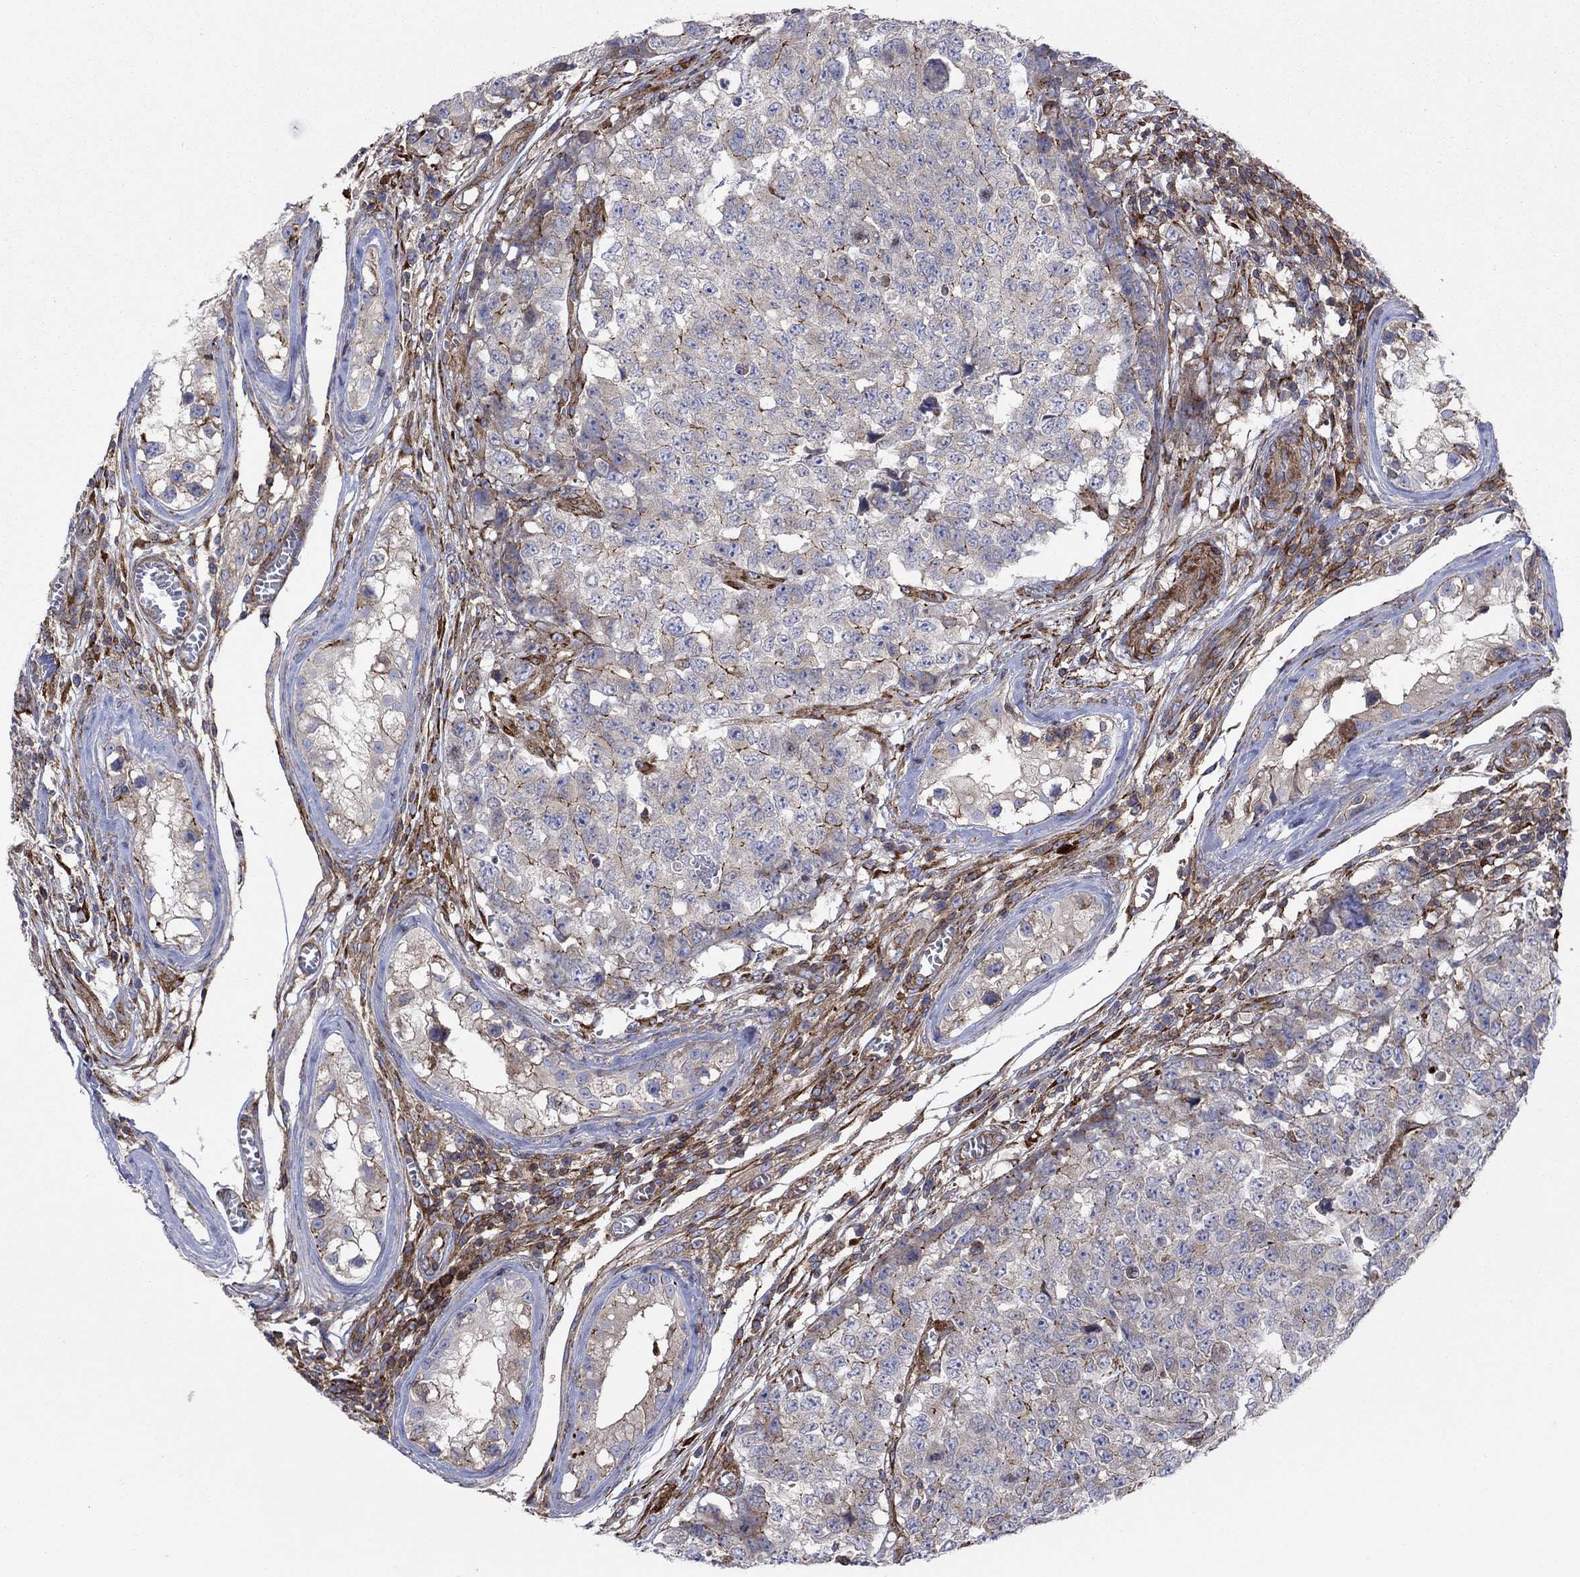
{"staining": {"intensity": "strong", "quantity": "<25%", "location": "cytoplasmic/membranous"}, "tissue": "testis cancer", "cell_type": "Tumor cells", "image_type": "cancer", "snomed": [{"axis": "morphology", "description": "Carcinoma, Embryonal, NOS"}, {"axis": "topography", "description": "Testis"}], "caption": "Immunohistochemical staining of human testis cancer displays strong cytoplasmic/membranous protein staining in approximately <25% of tumor cells.", "gene": "PAG1", "patient": {"sex": "male", "age": 23}}